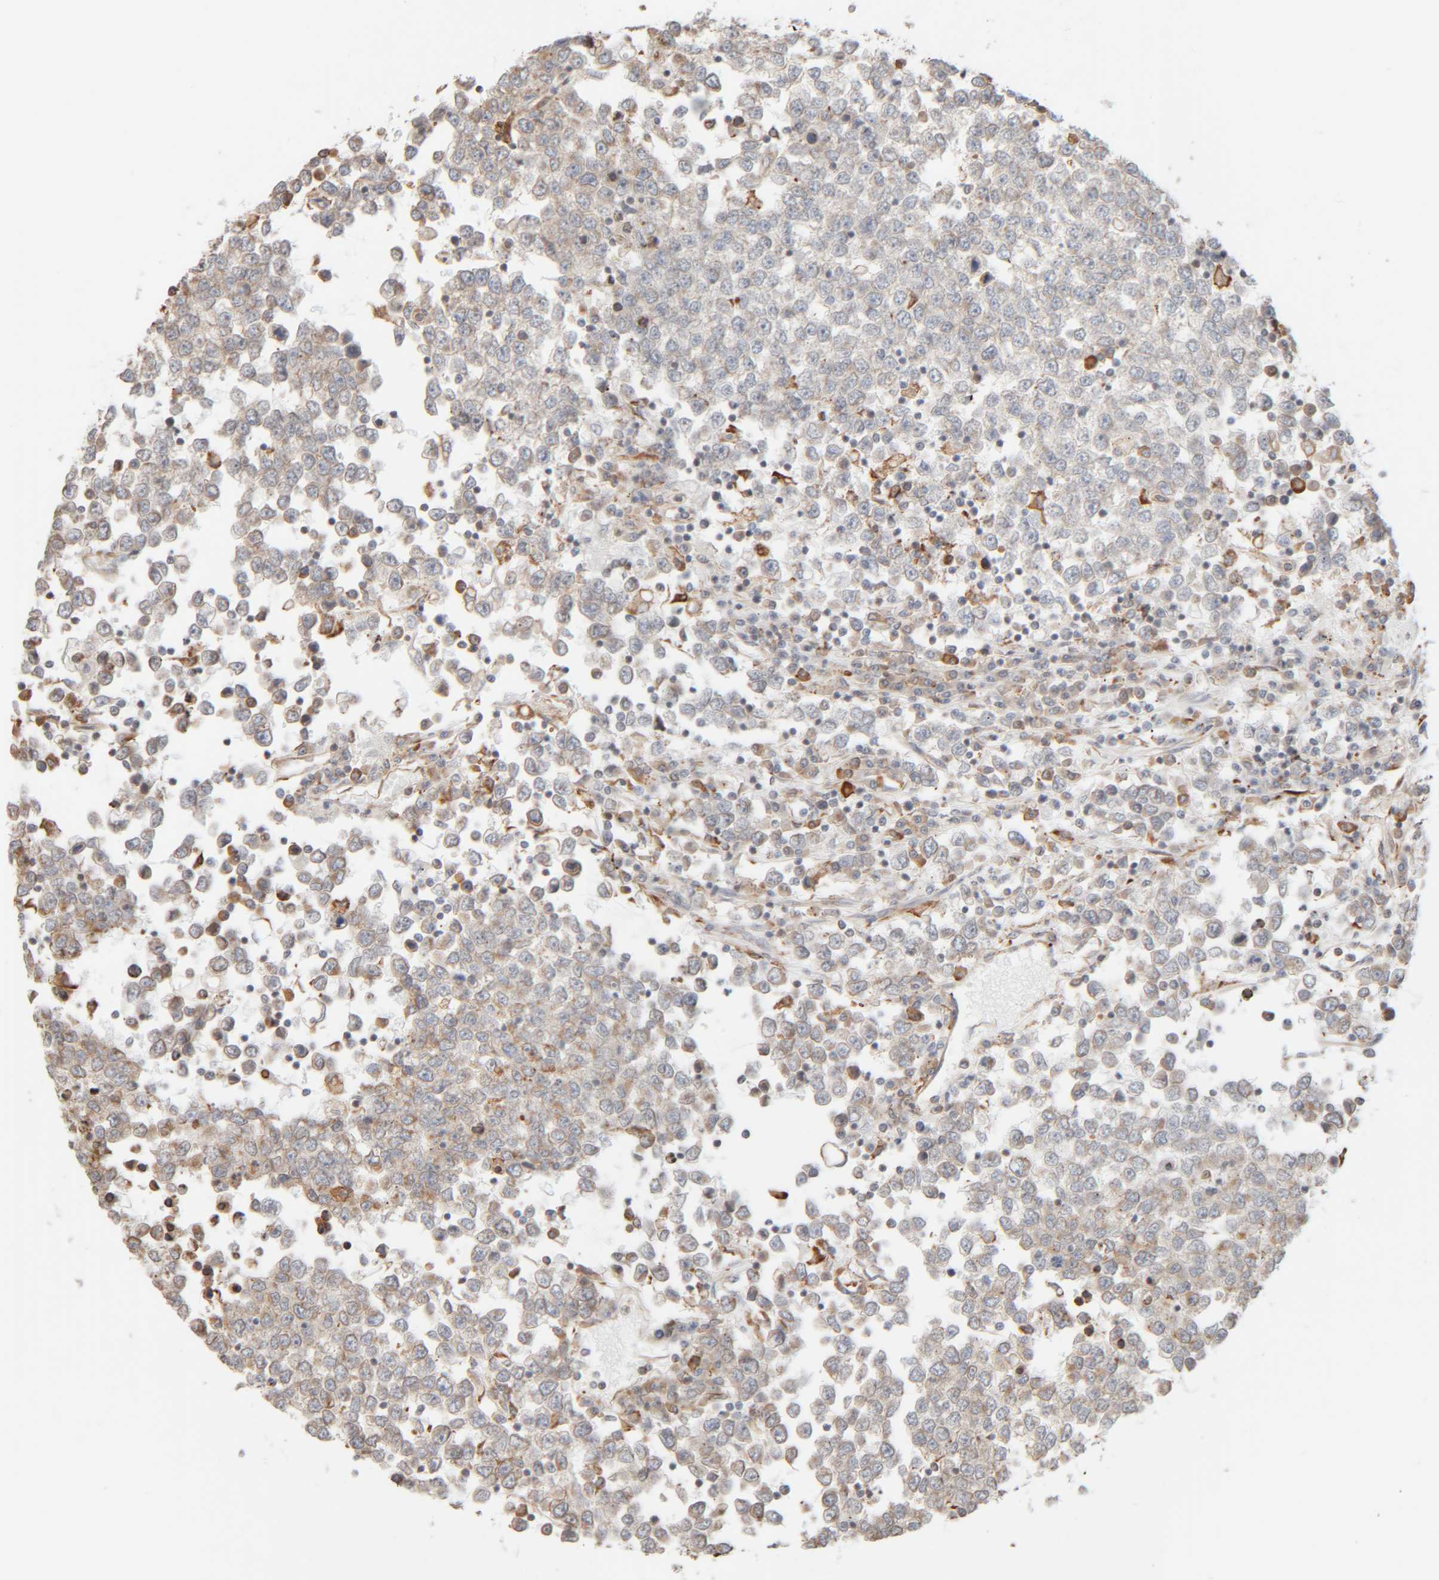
{"staining": {"intensity": "negative", "quantity": "none", "location": "none"}, "tissue": "testis cancer", "cell_type": "Tumor cells", "image_type": "cancer", "snomed": [{"axis": "morphology", "description": "Seminoma, NOS"}, {"axis": "topography", "description": "Testis"}], "caption": "DAB (3,3'-diaminobenzidine) immunohistochemical staining of human testis cancer (seminoma) reveals no significant staining in tumor cells.", "gene": "INTS1", "patient": {"sex": "male", "age": 65}}